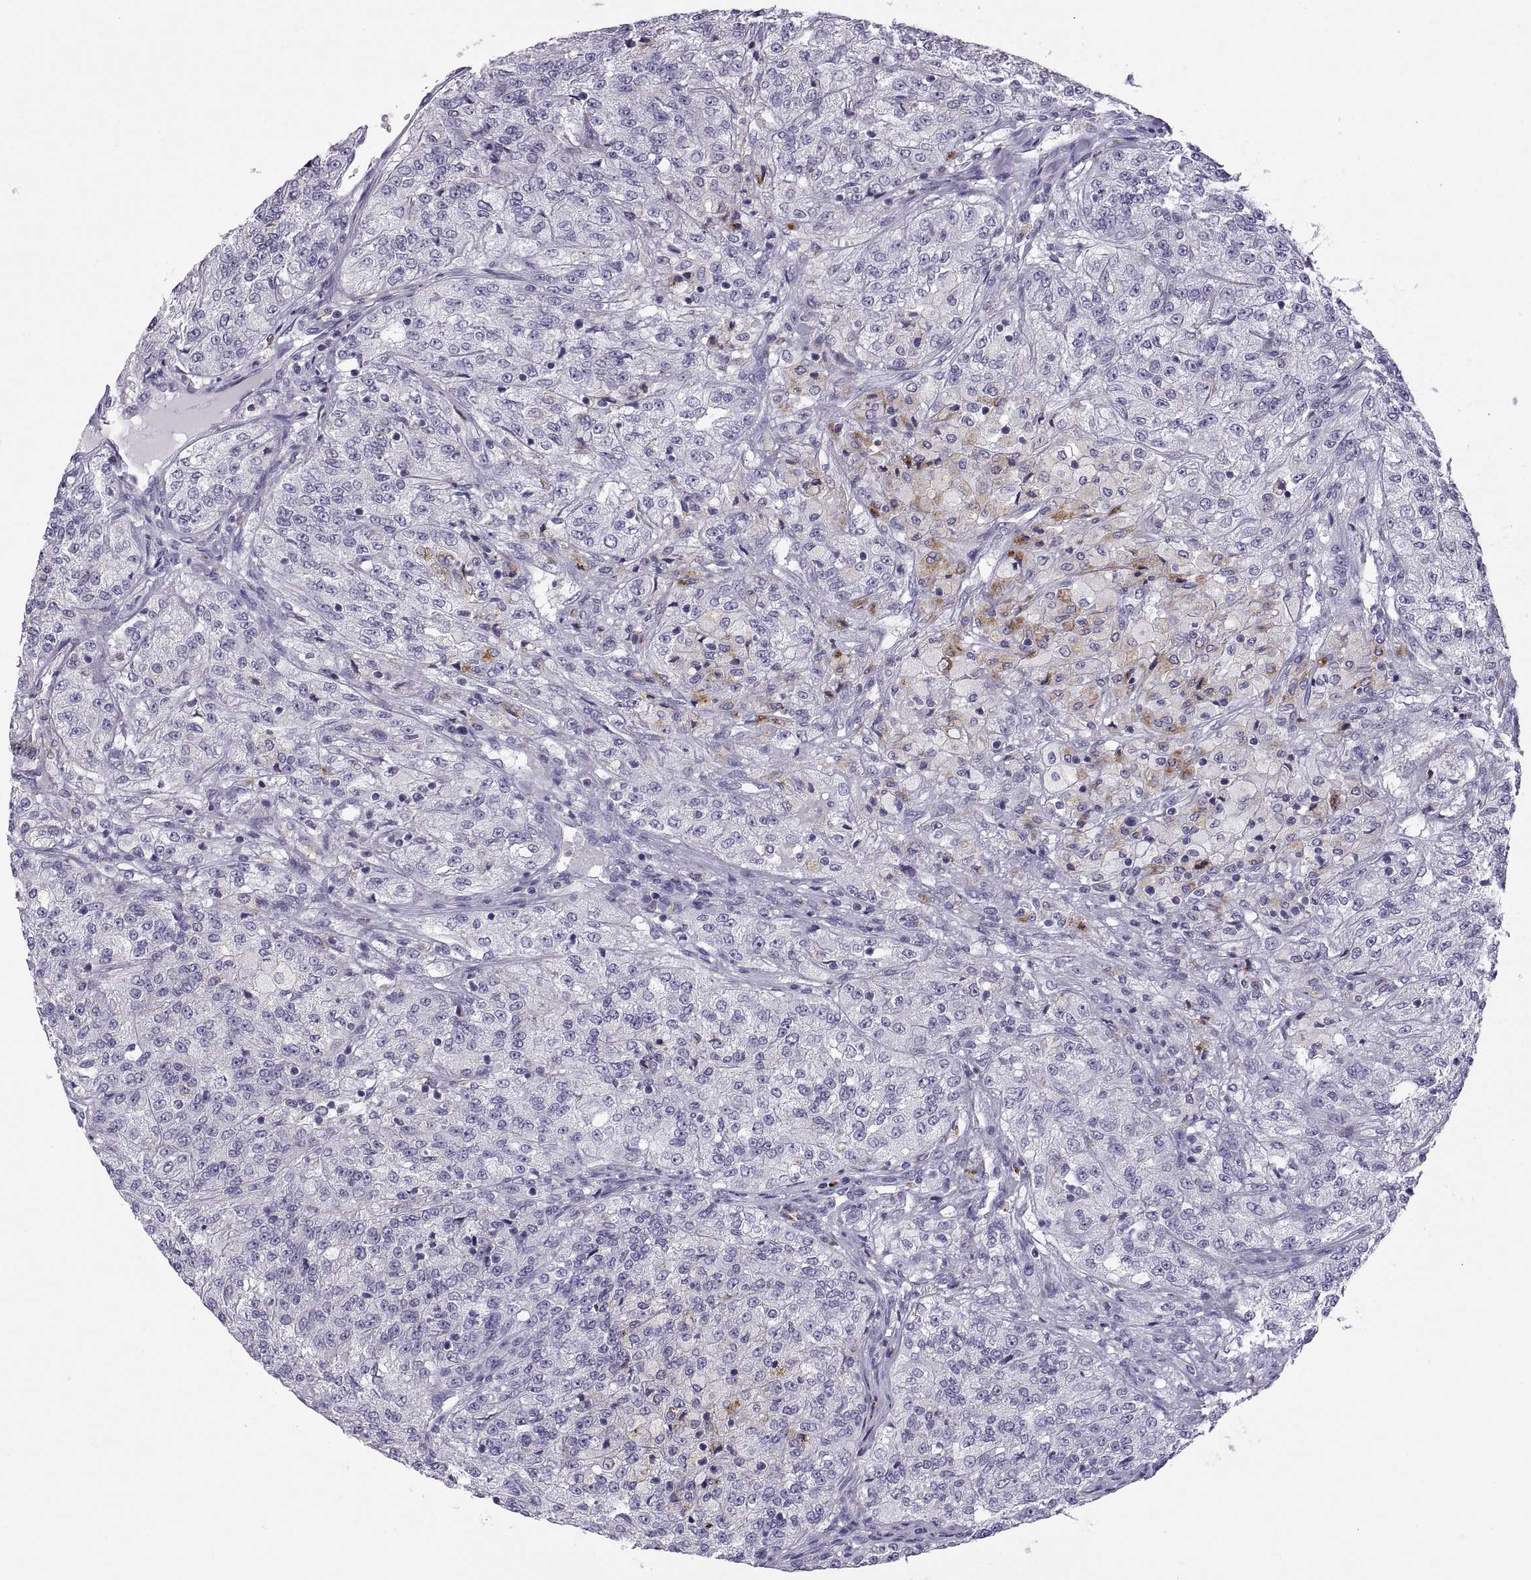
{"staining": {"intensity": "negative", "quantity": "none", "location": "none"}, "tissue": "renal cancer", "cell_type": "Tumor cells", "image_type": "cancer", "snomed": [{"axis": "morphology", "description": "Adenocarcinoma, NOS"}, {"axis": "topography", "description": "Kidney"}], "caption": "DAB immunohistochemical staining of human renal cancer (adenocarcinoma) reveals no significant expression in tumor cells.", "gene": "RGS19", "patient": {"sex": "female", "age": 63}}